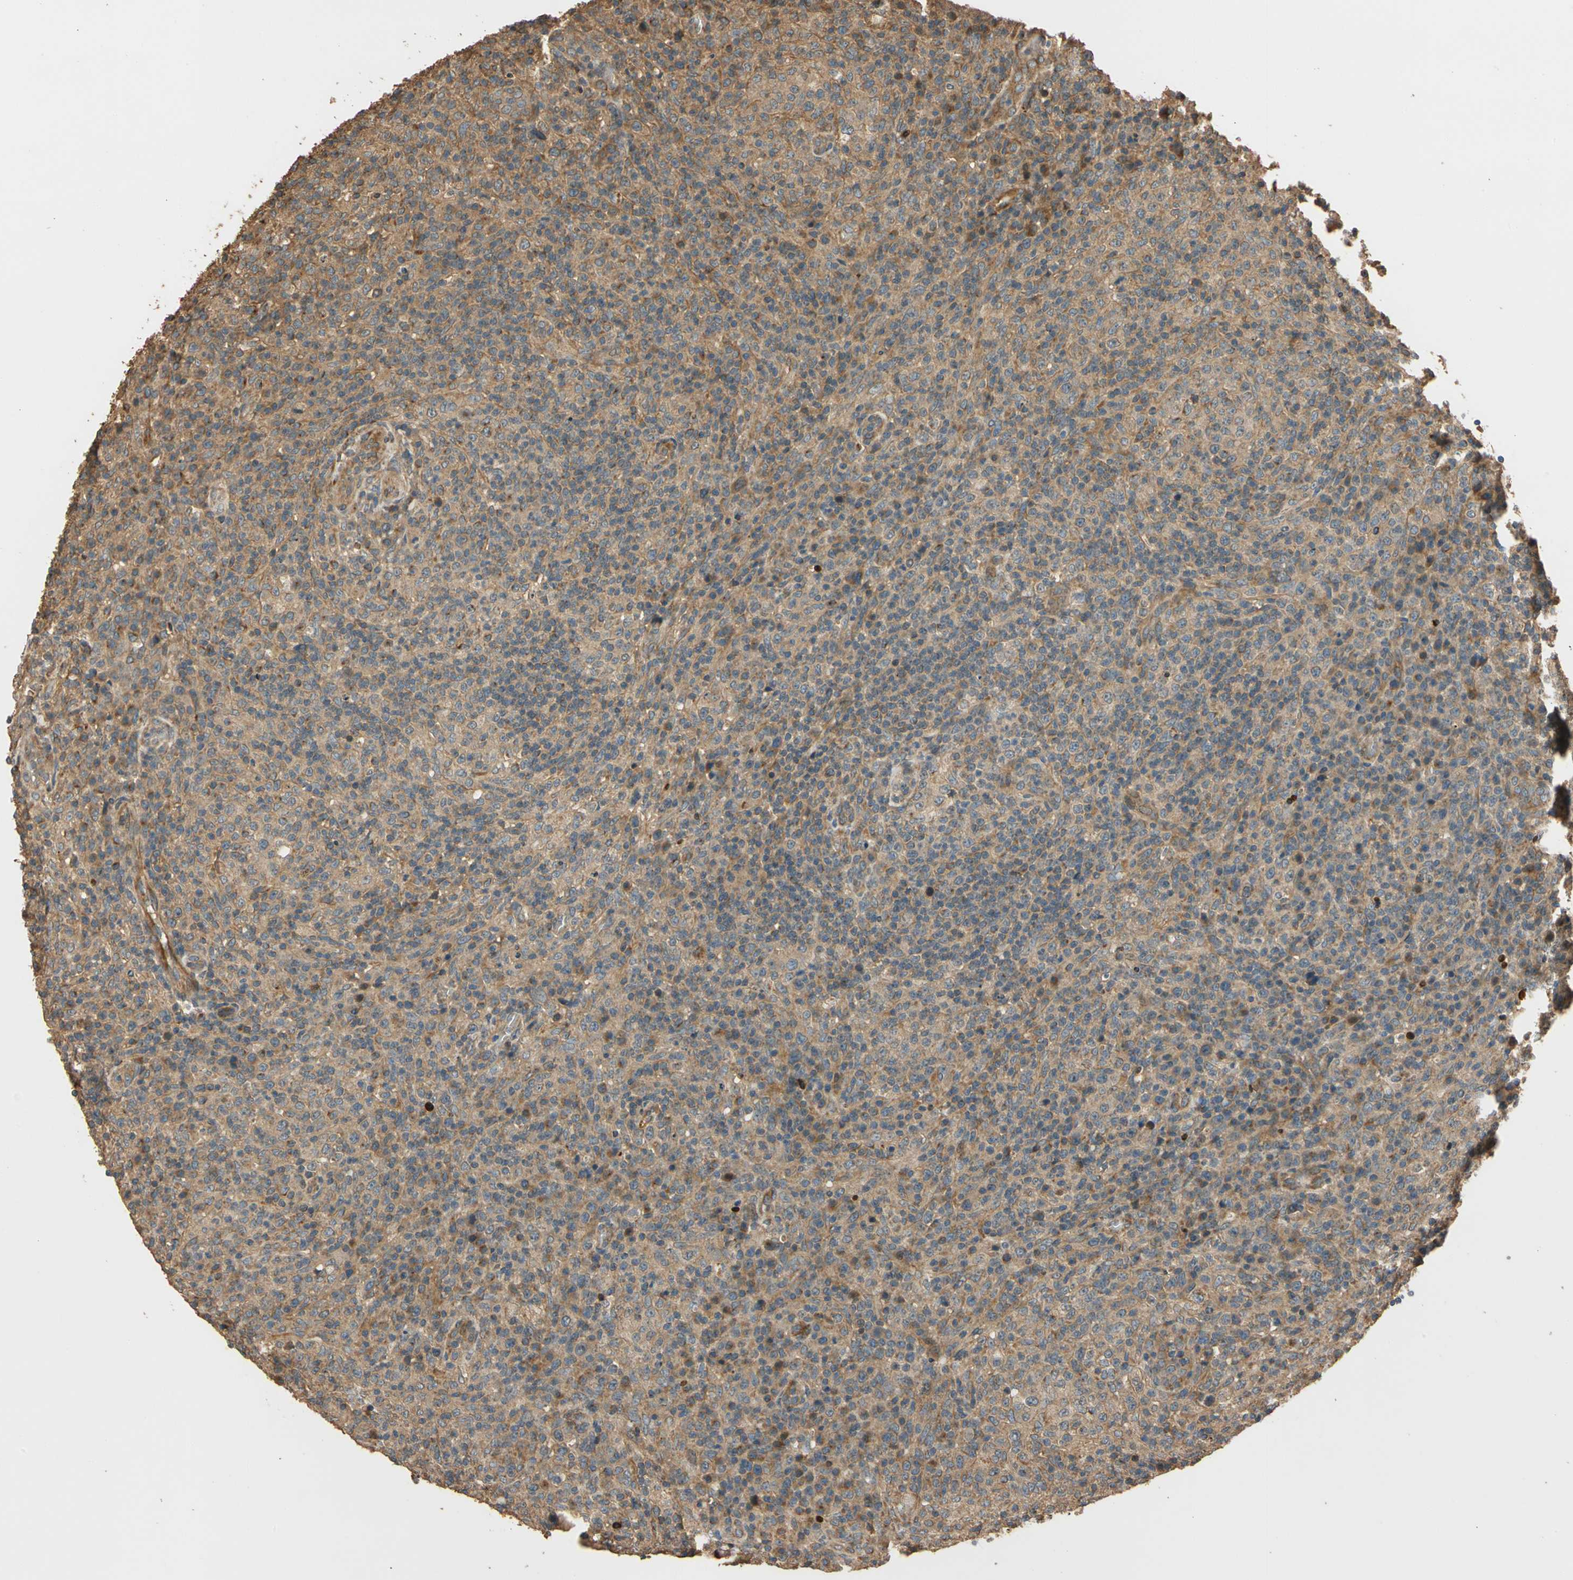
{"staining": {"intensity": "moderate", "quantity": ">75%", "location": "cytoplasmic/membranous"}, "tissue": "lymphoma", "cell_type": "Tumor cells", "image_type": "cancer", "snomed": [{"axis": "morphology", "description": "Malignant lymphoma, non-Hodgkin's type, High grade"}, {"axis": "topography", "description": "Lymph node"}], "caption": "A high-resolution photomicrograph shows immunohistochemistry (IHC) staining of malignant lymphoma, non-Hodgkin's type (high-grade), which shows moderate cytoplasmic/membranous positivity in about >75% of tumor cells.", "gene": "MGRN1", "patient": {"sex": "female", "age": 76}}